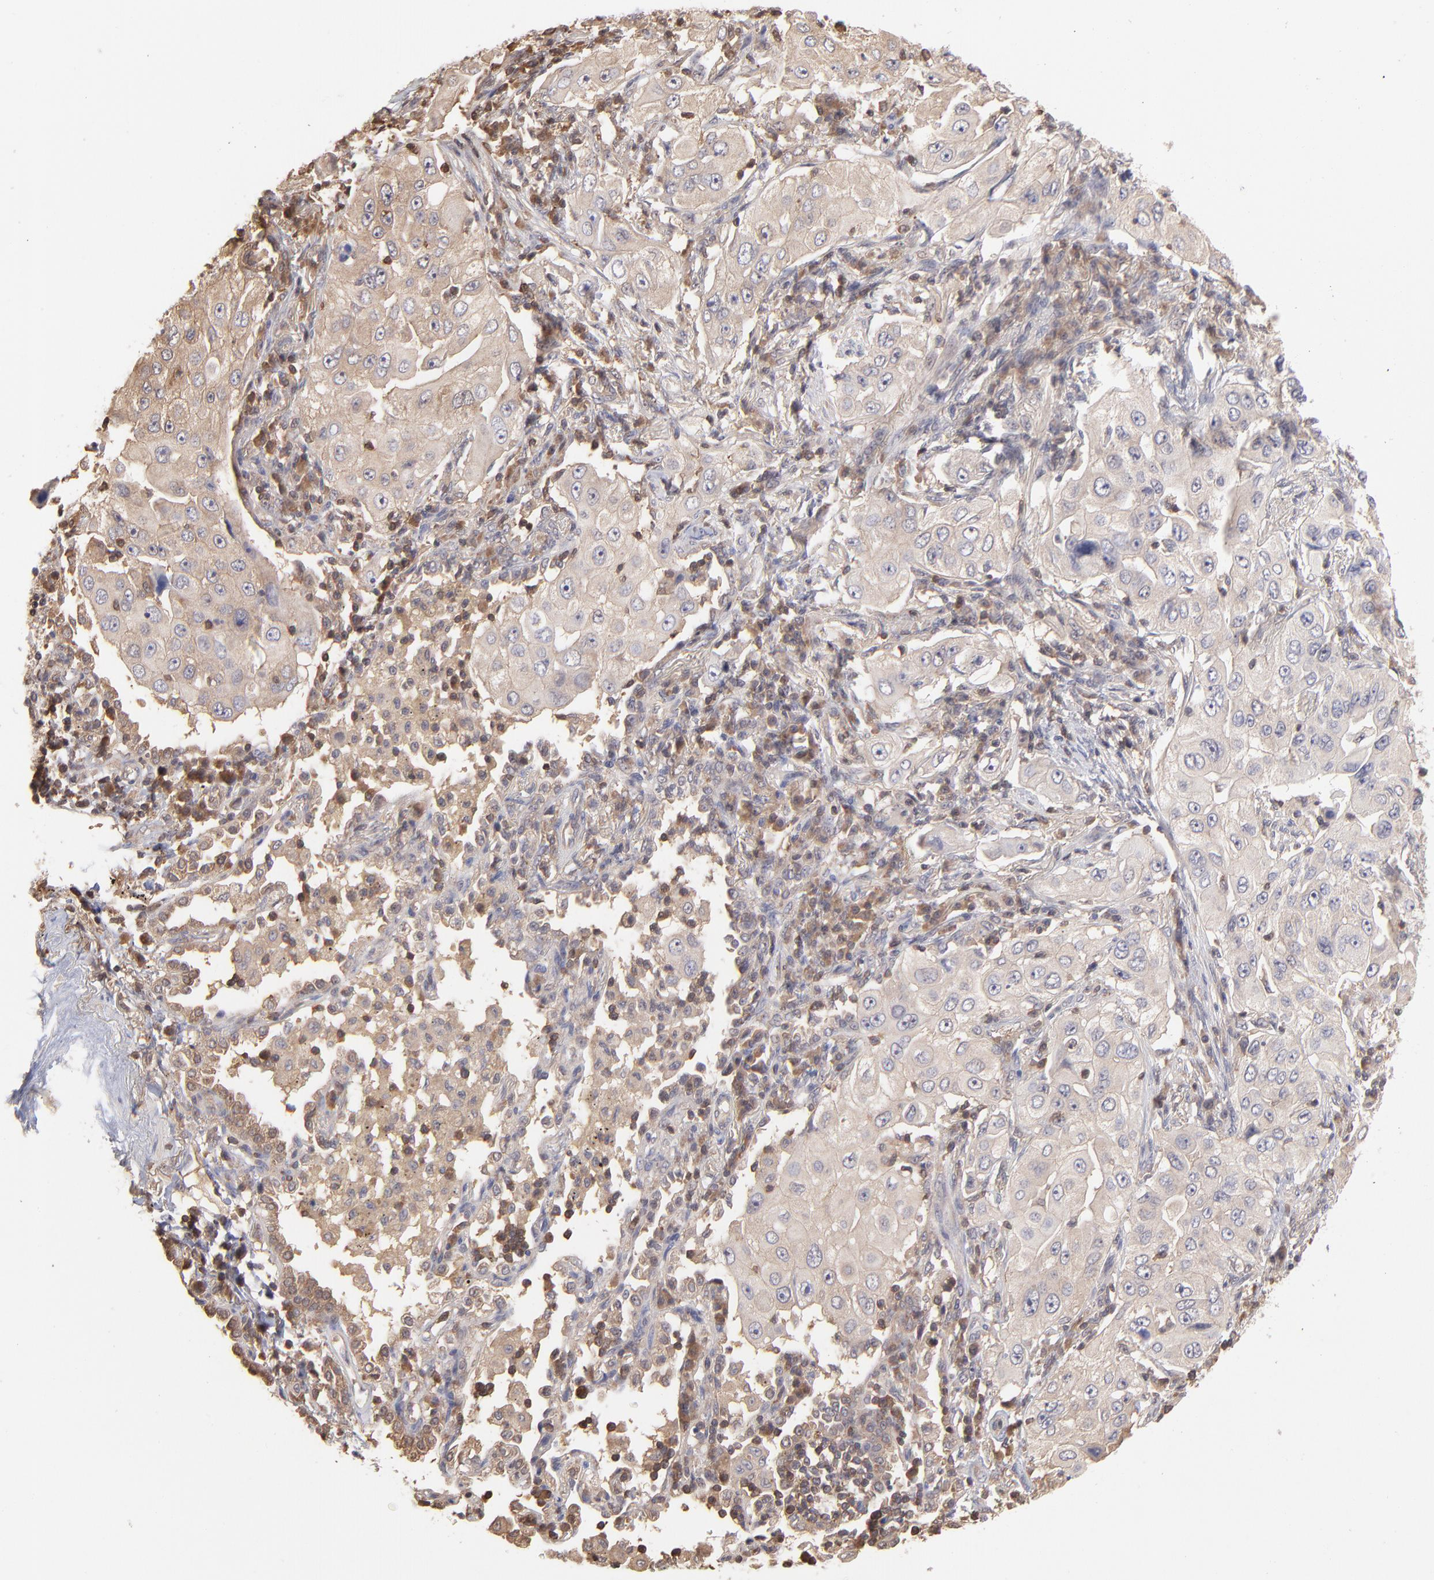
{"staining": {"intensity": "moderate", "quantity": "25%-75%", "location": "cytoplasmic/membranous"}, "tissue": "lung cancer", "cell_type": "Tumor cells", "image_type": "cancer", "snomed": [{"axis": "morphology", "description": "Adenocarcinoma, NOS"}, {"axis": "topography", "description": "Lung"}], "caption": "Protein staining of lung adenocarcinoma tissue reveals moderate cytoplasmic/membranous staining in about 25%-75% of tumor cells. (DAB = brown stain, brightfield microscopy at high magnification).", "gene": "MAP2K2", "patient": {"sex": "male", "age": 84}}